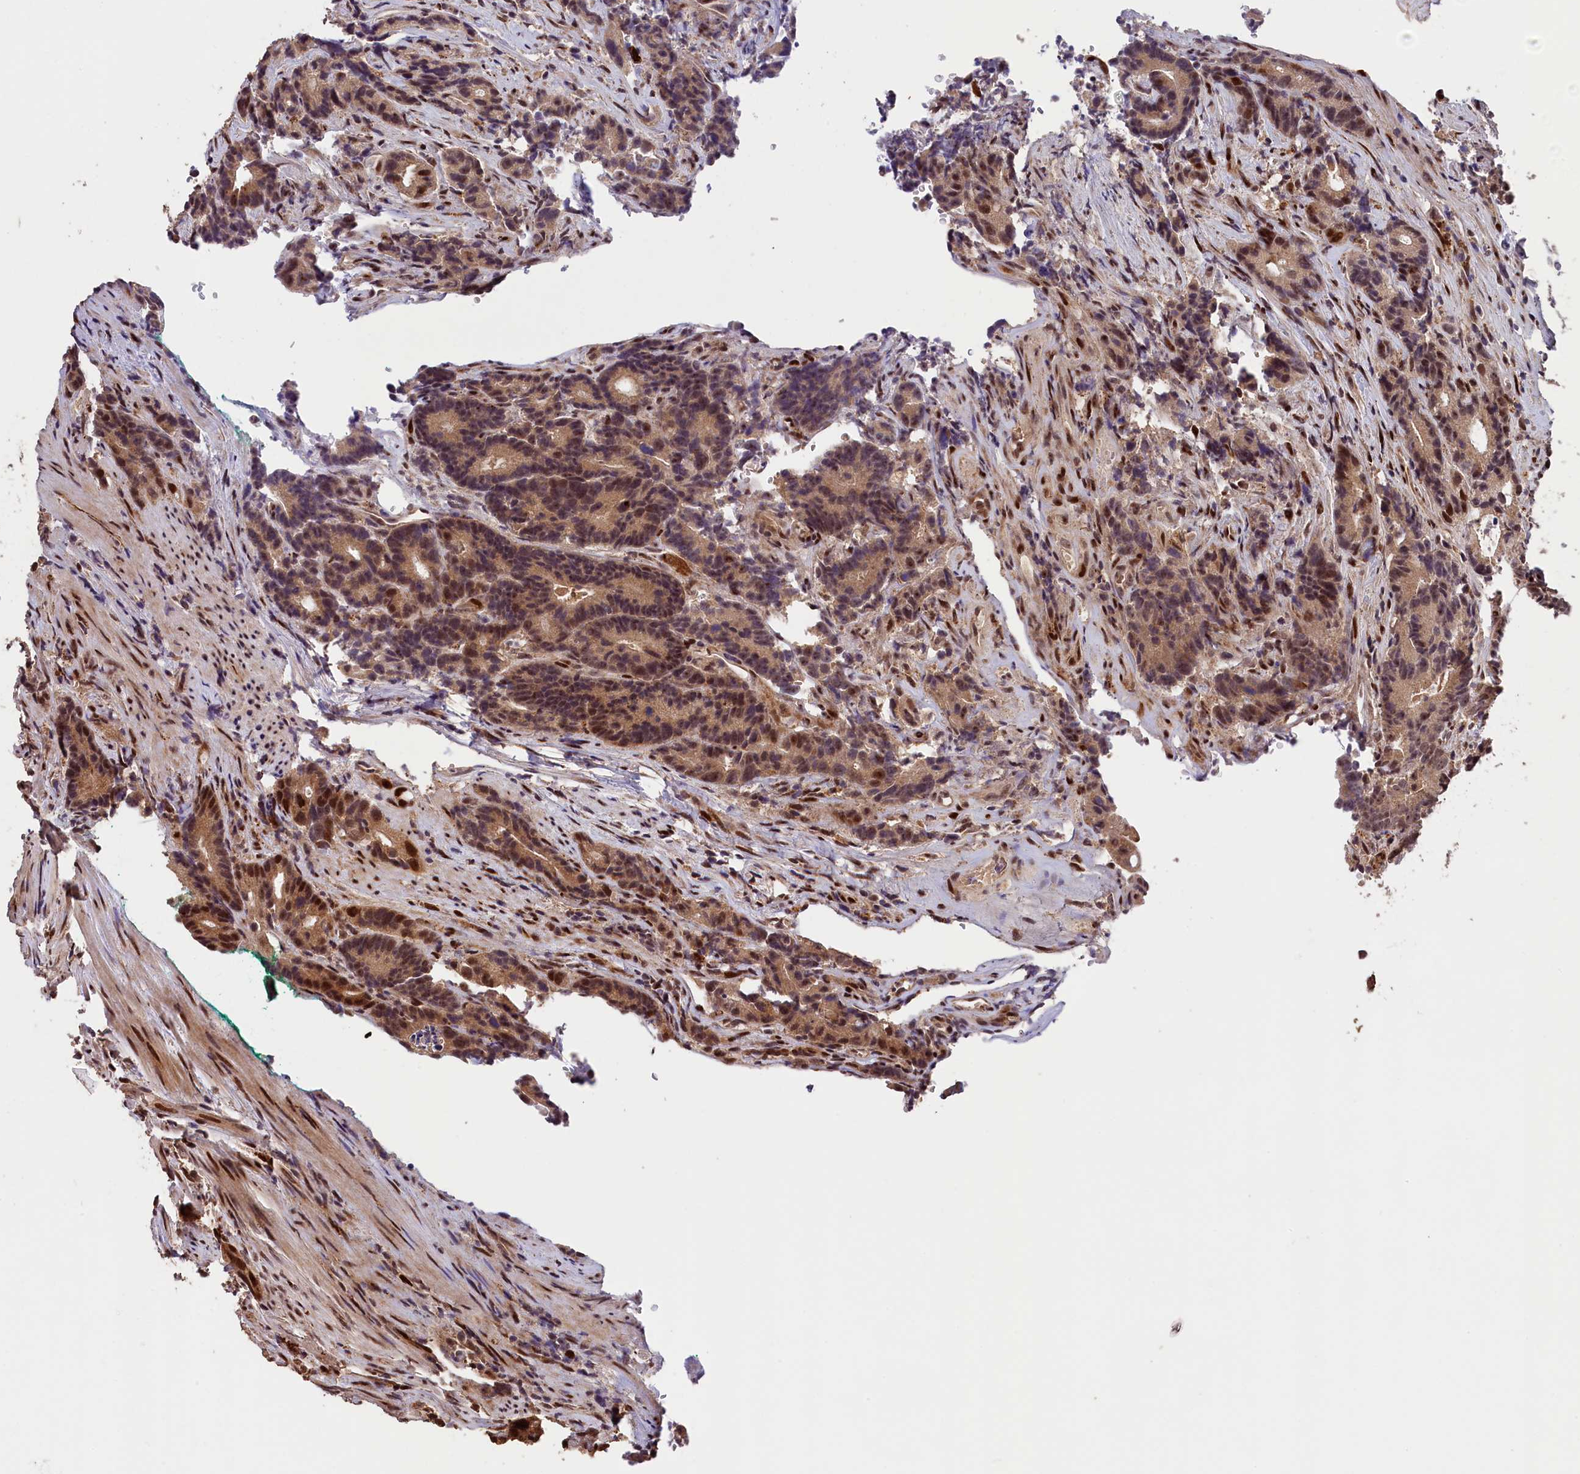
{"staining": {"intensity": "moderate", "quantity": ">75%", "location": "cytoplasmic/membranous,nuclear"}, "tissue": "colorectal cancer", "cell_type": "Tumor cells", "image_type": "cancer", "snomed": [{"axis": "morphology", "description": "Adenocarcinoma, NOS"}, {"axis": "topography", "description": "Colon"}], "caption": "This micrograph demonstrates immunohistochemistry staining of human colorectal cancer (adenocarcinoma), with medium moderate cytoplasmic/membranous and nuclear staining in about >75% of tumor cells.", "gene": "PHAF1", "patient": {"sex": "female", "age": 57}}